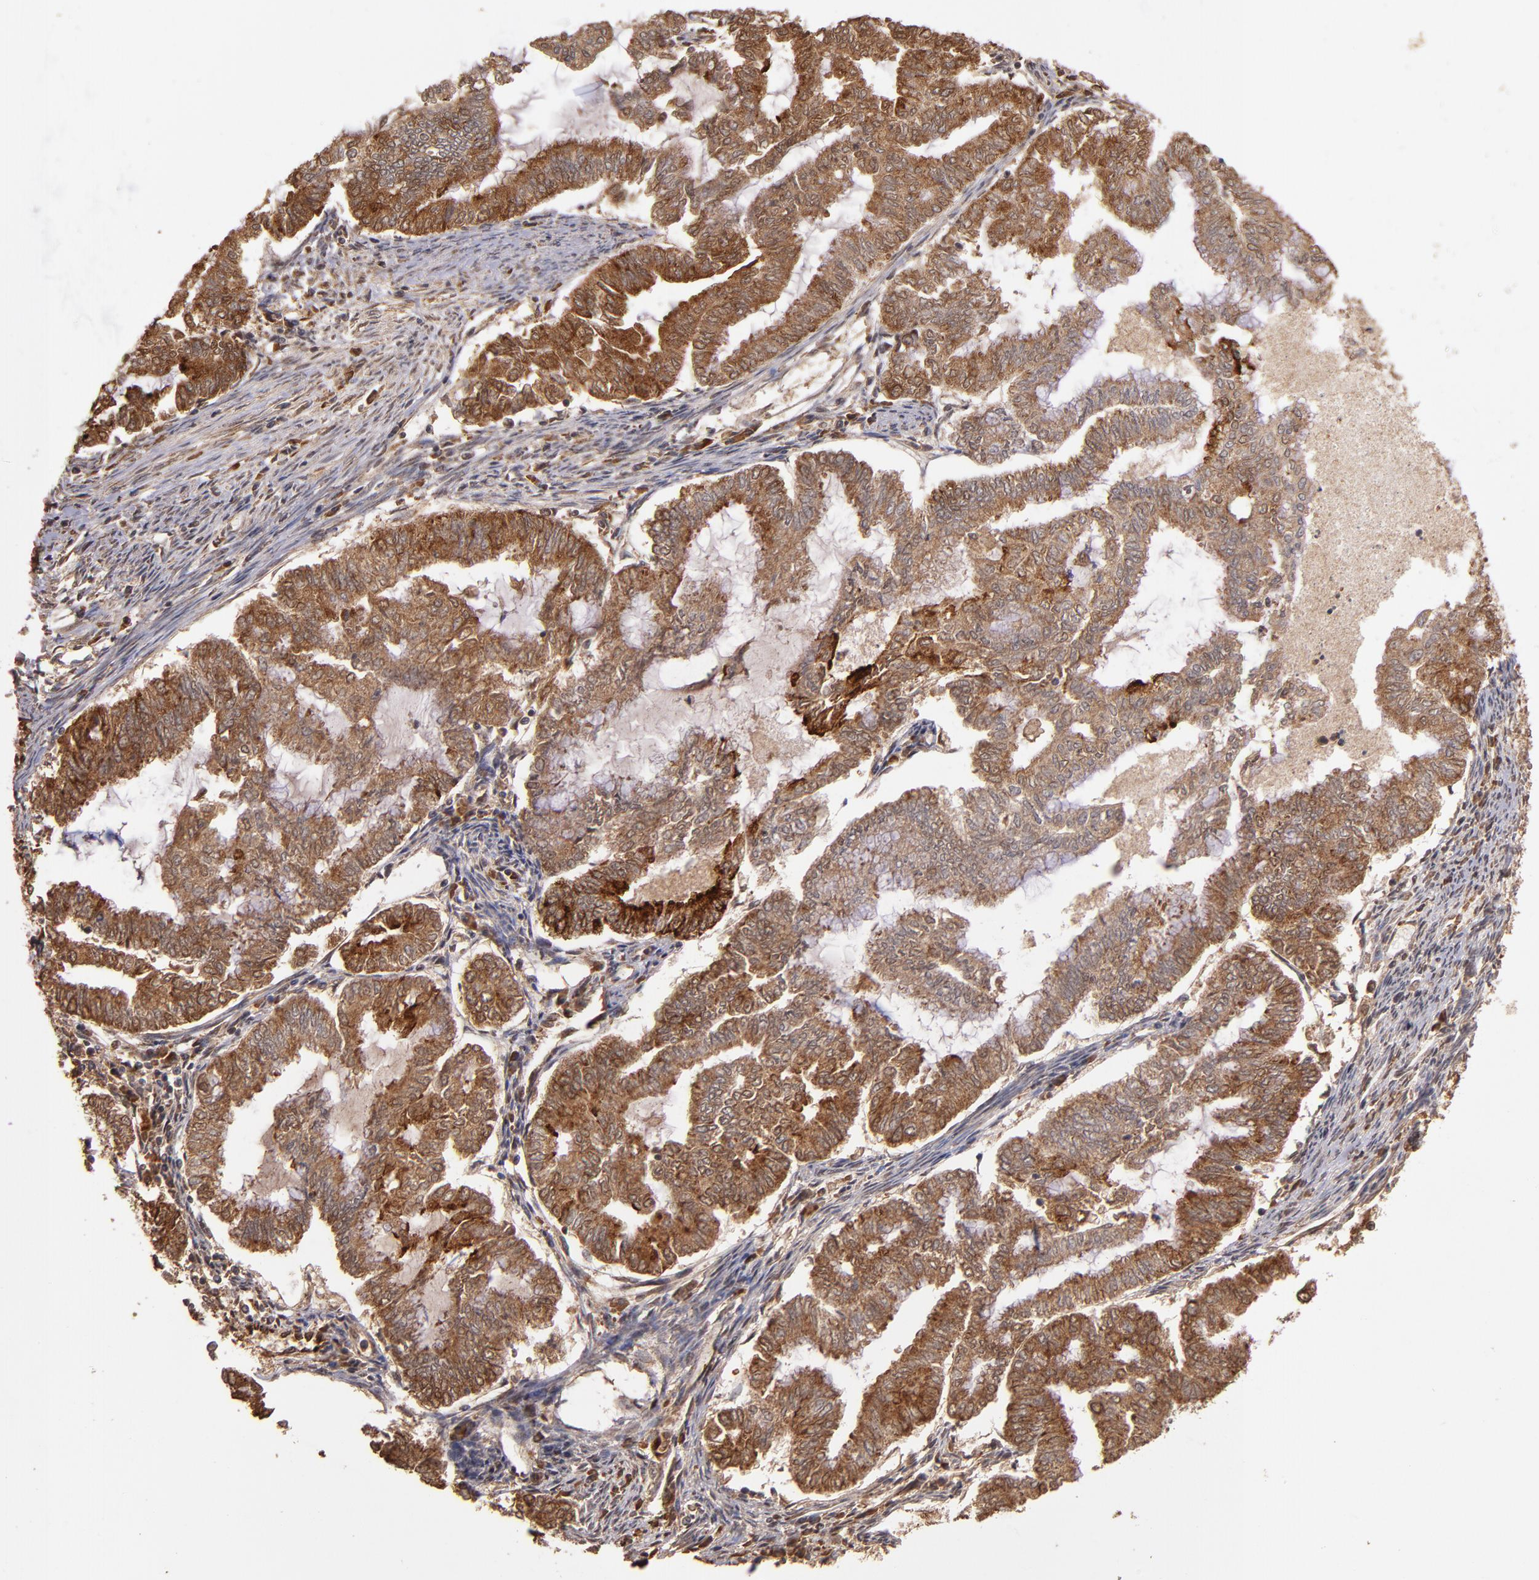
{"staining": {"intensity": "strong", "quantity": ">75%", "location": "cytoplasmic/membranous,nuclear"}, "tissue": "endometrial cancer", "cell_type": "Tumor cells", "image_type": "cancer", "snomed": [{"axis": "morphology", "description": "Adenocarcinoma, NOS"}, {"axis": "topography", "description": "Endometrium"}], "caption": "Immunohistochemical staining of adenocarcinoma (endometrial) exhibits high levels of strong cytoplasmic/membranous and nuclear staining in about >75% of tumor cells. (IHC, brightfield microscopy, high magnification).", "gene": "RIOK3", "patient": {"sex": "female", "age": 79}}